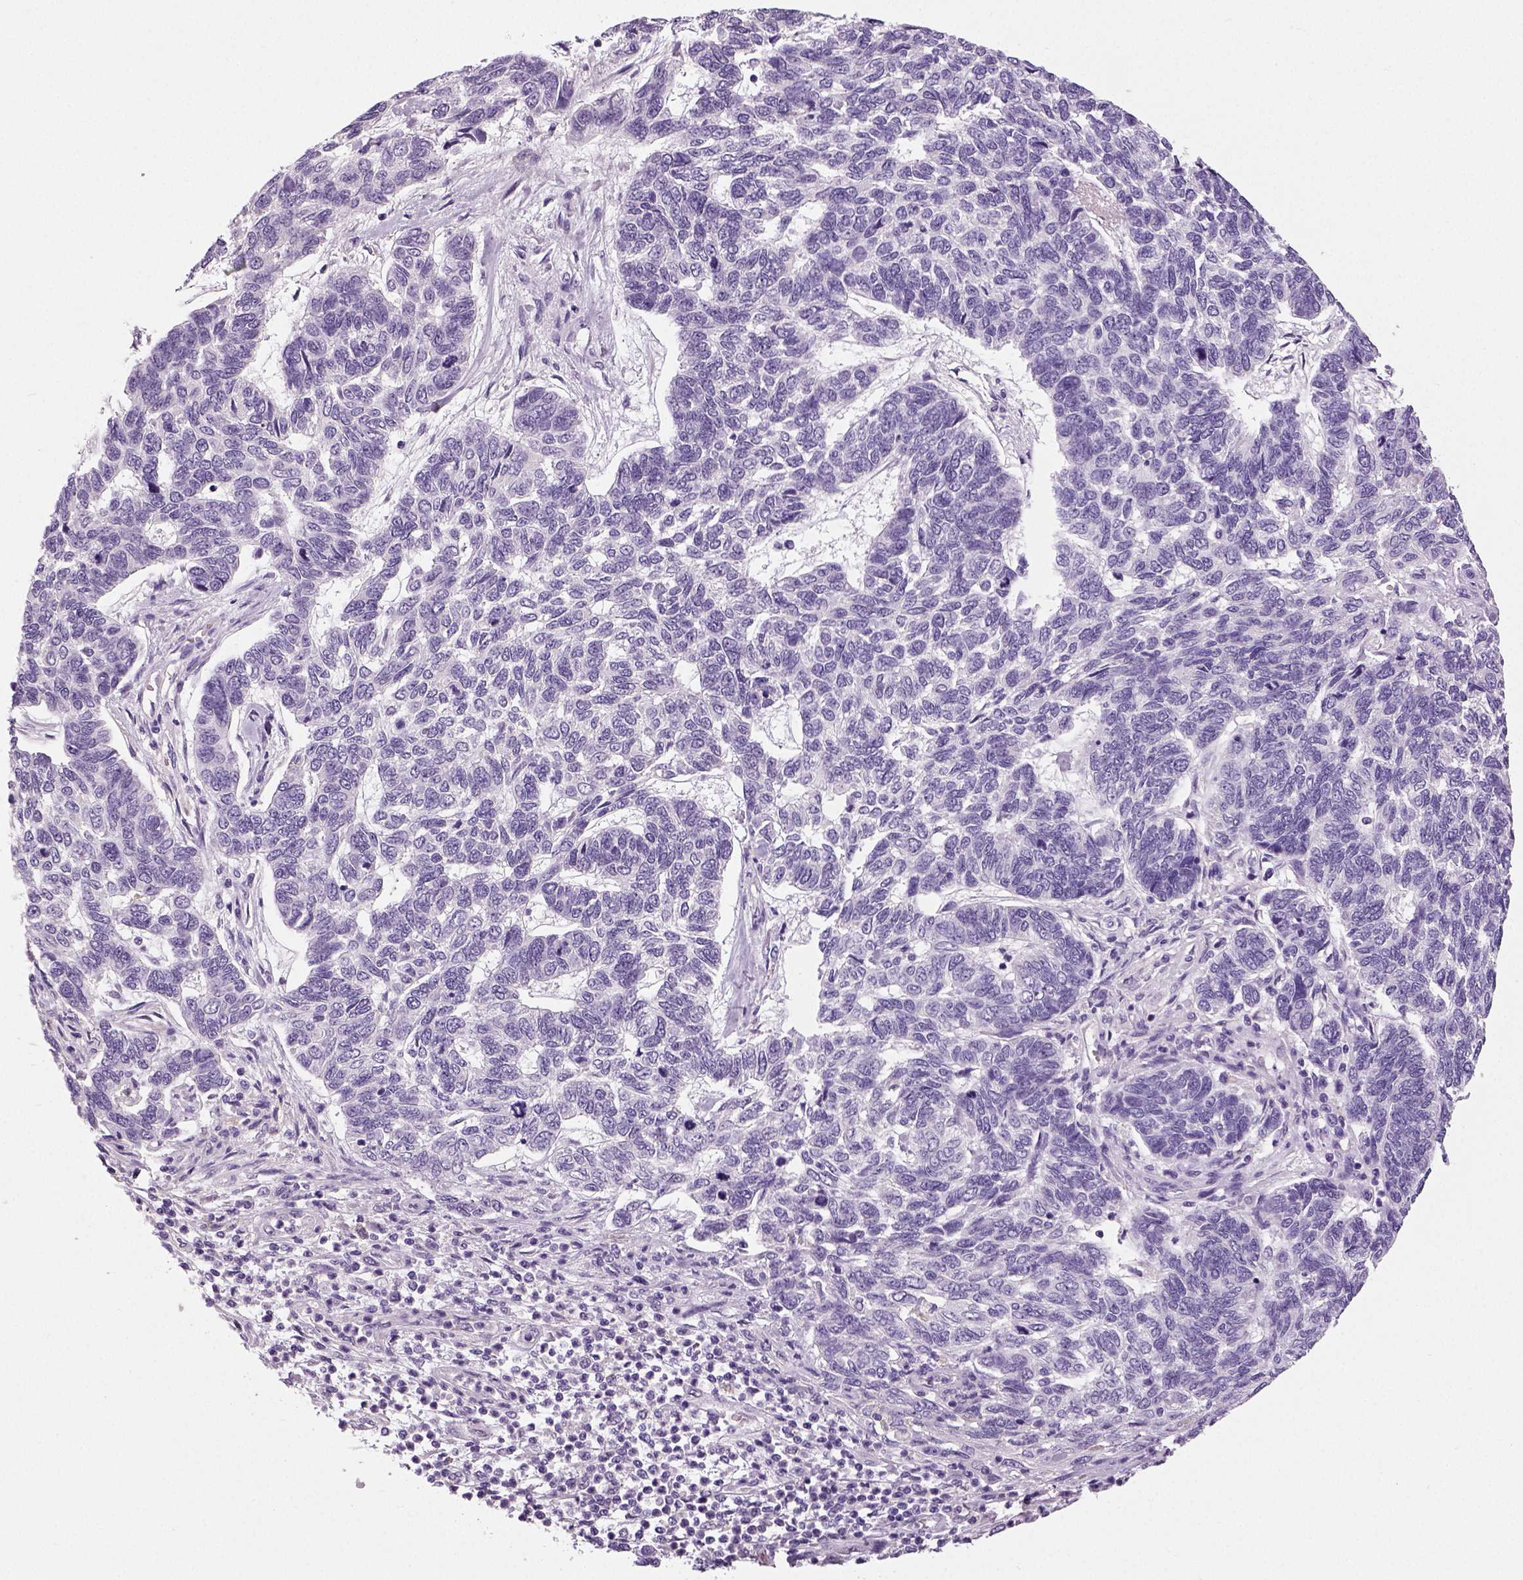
{"staining": {"intensity": "negative", "quantity": "none", "location": "none"}, "tissue": "skin cancer", "cell_type": "Tumor cells", "image_type": "cancer", "snomed": [{"axis": "morphology", "description": "Basal cell carcinoma"}, {"axis": "topography", "description": "Skin"}], "caption": "Immunohistochemistry (IHC) photomicrograph of neoplastic tissue: human skin basal cell carcinoma stained with DAB (3,3'-diaminobenzidine) shows no significant protein positivity in tumor cells.", "gene": "NECAB2", "patient": {"sex": "female", "age": 65}}